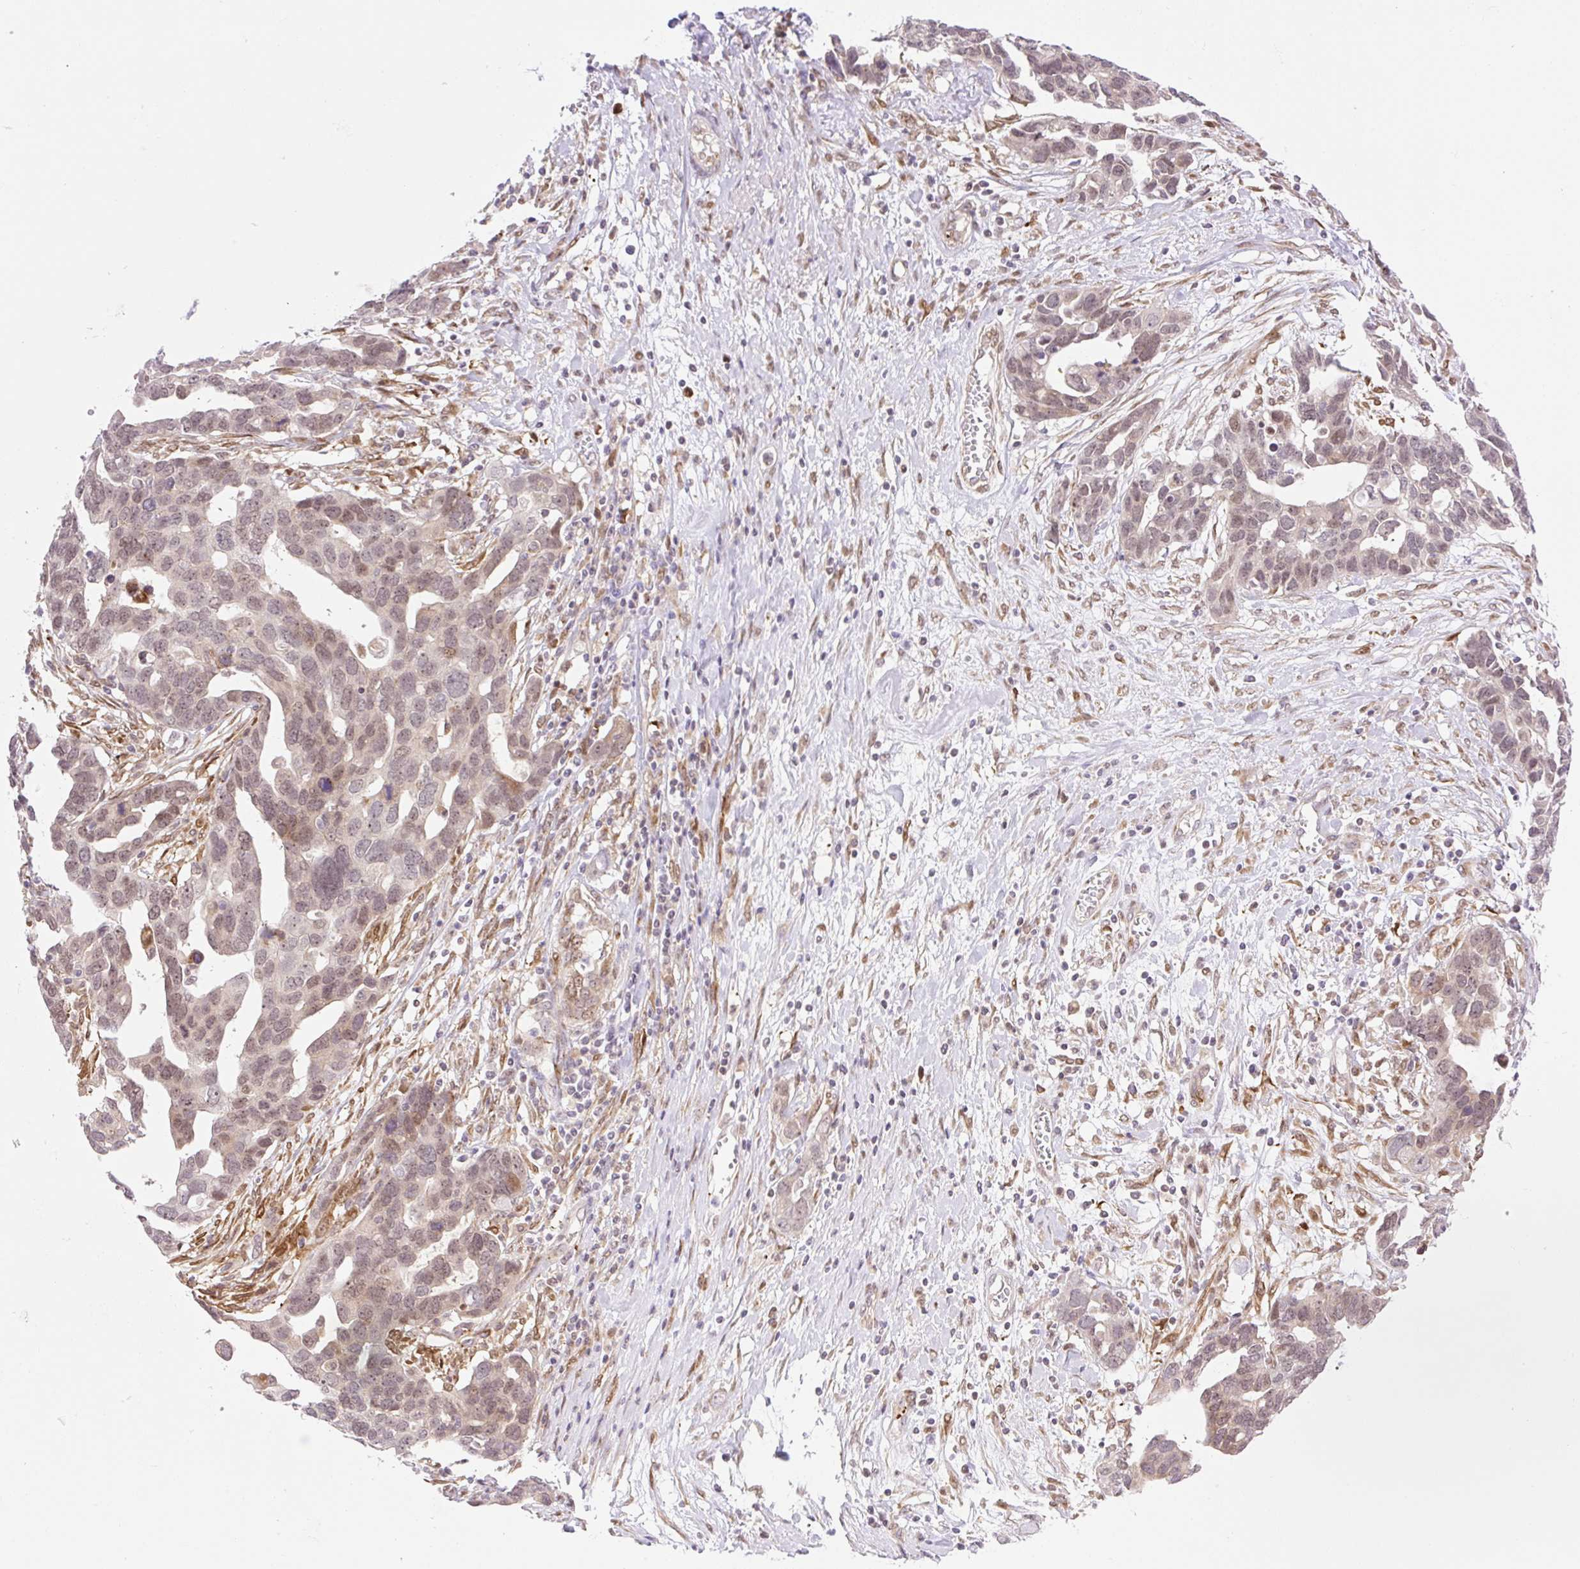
{"staining": {"intensity": "weak", "quantity": "25%-75%", "location": "nuclear"}, "tissue": "ovarian cancer", "cell_type": "Tumor cells", "image_type": "cancer", "snomed": [{"axis": "morphology", "description": "Cystadenocarcinoma, serous, NOS"}, {"axis": "topography", "description": "Ovary"}], "caption": "Immunohistochemistry (IHC) staining of ovarian serous cystadenocarcinoma, which exhibits low levels of weak nuclear staining in about 25%-75% of tumor cells indicating weak nuclear protein positivity. The staining was performed using DAB (3,3'-diaminobenzidine) (brown) for protein detection and nuclei were counterstained in hematoxylin (blue).", "gene": "ZFP41", "patient": {"sex": "female", "age": 54}}